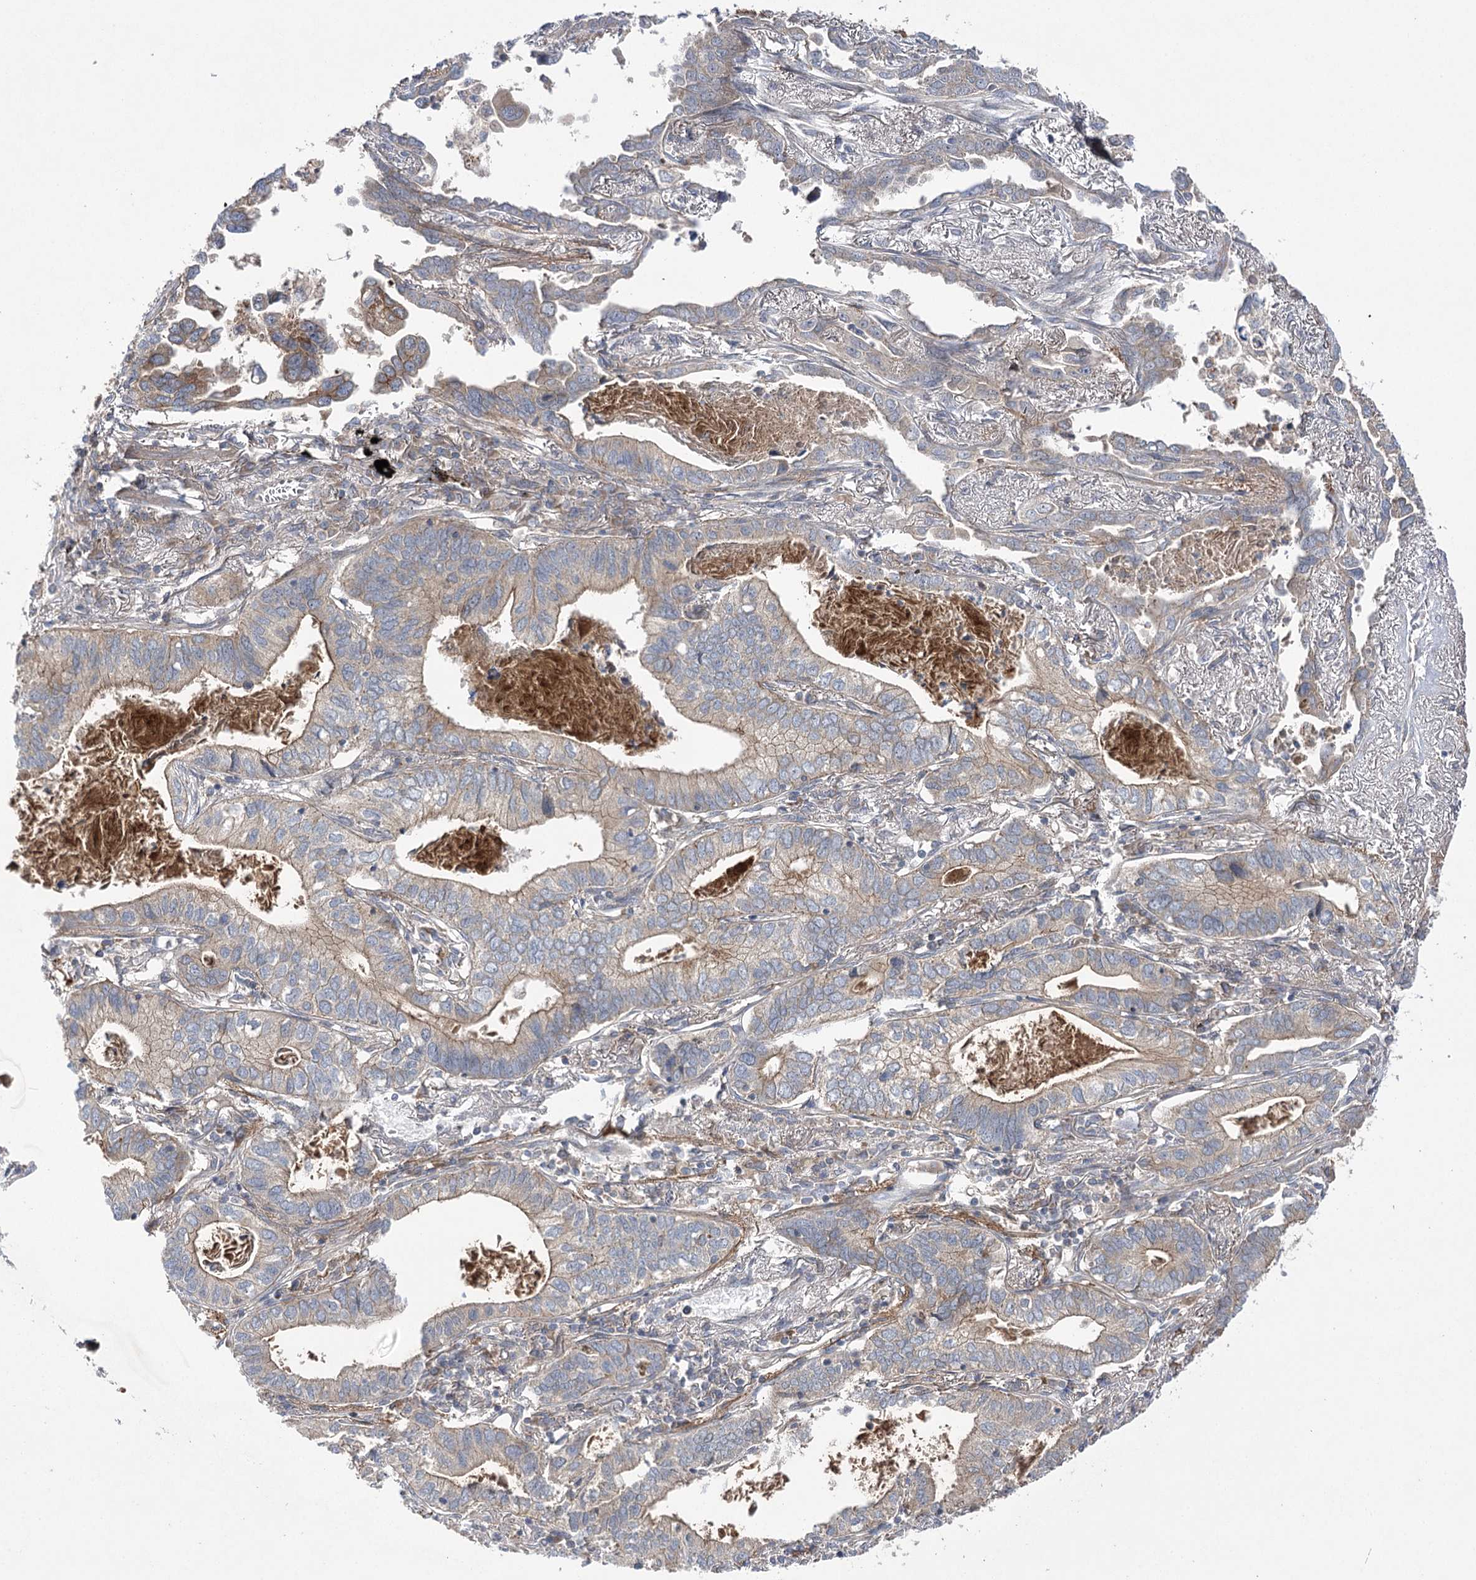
{"staining": {"intensity": "moderate", "quantity": "25%-75%", "location": "cytoplasmic/membranous"}, "tissue": "lung cancer", "cell_type": "Tumor cells", "image_type": "cancer", "snomed": [{"axis": "morphology", "description": "Adenocarcinoma, NOS"}, {"axis": "topography", "description": "Lung"}], "caption": "A brown stain labels moderate cytoplasmic/membranous positivity of a protein in lung cancer tumor cells.", "gene": "BCR", "patient": {"sex": "male", "age": 67}}